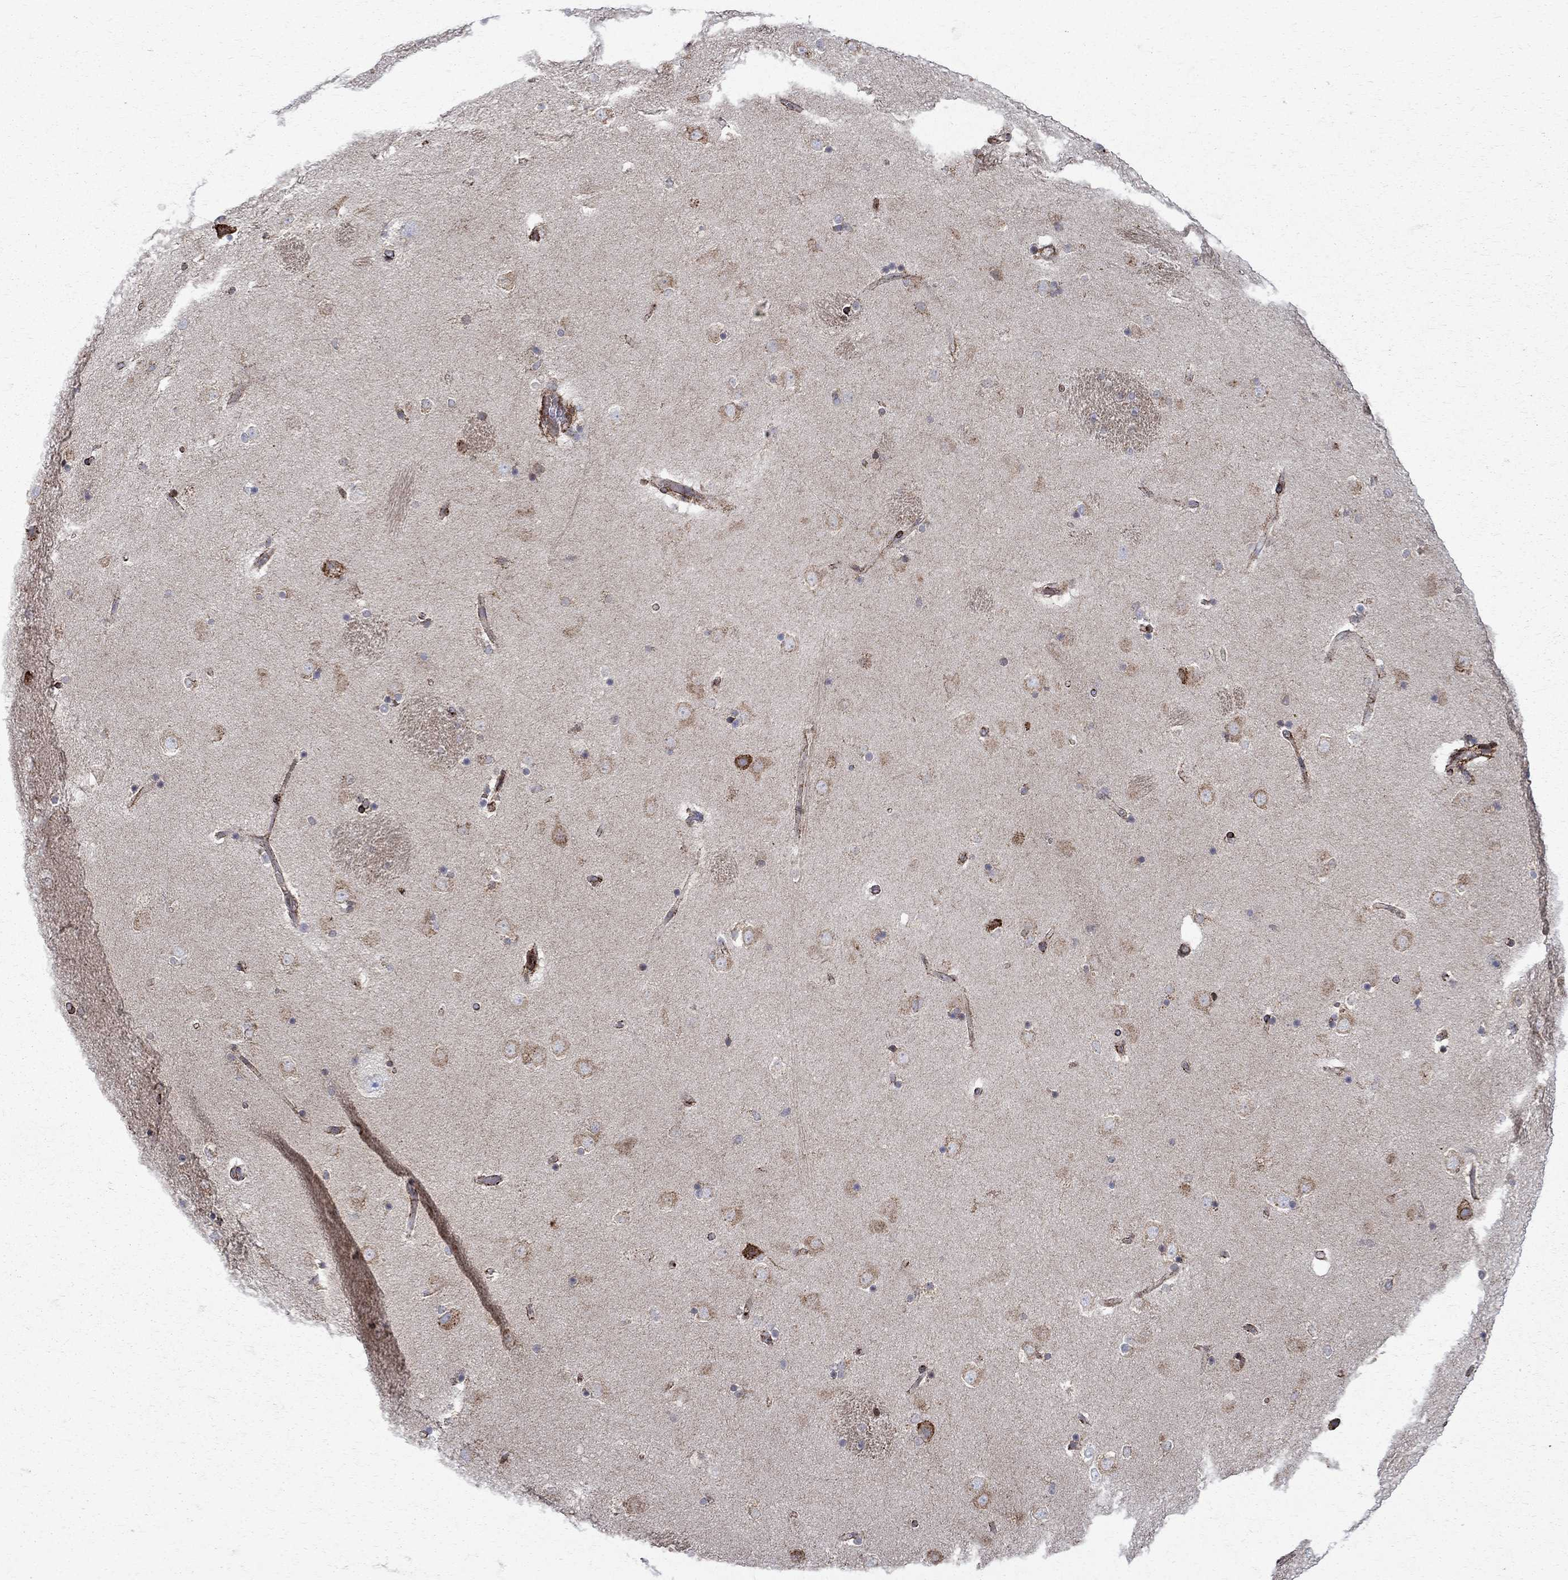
{"staining": {"intensity": "weak", "quantity": "<25%", "location": "cytoplasmic/membranous,nuclear"}, "tissue": "caudate", "cell_type": "Glial cells", "image_type": "normal", "snomed": [{"axis": "morphology", "description": "Normal tissue, NOS"}, {"axis": "topography", "description": "Lateral ventricle wall"}], "caption": "IHC micrograph of unremarkable human caudate stained for a protein (brown), which displays no expression in glial cells. (DAB (3,3'-diaminobenzidine) immunohistochemistry (IHC), high magnification).", "gene": "CAB39L", "patient": {"sex": "male", "age": 51}}